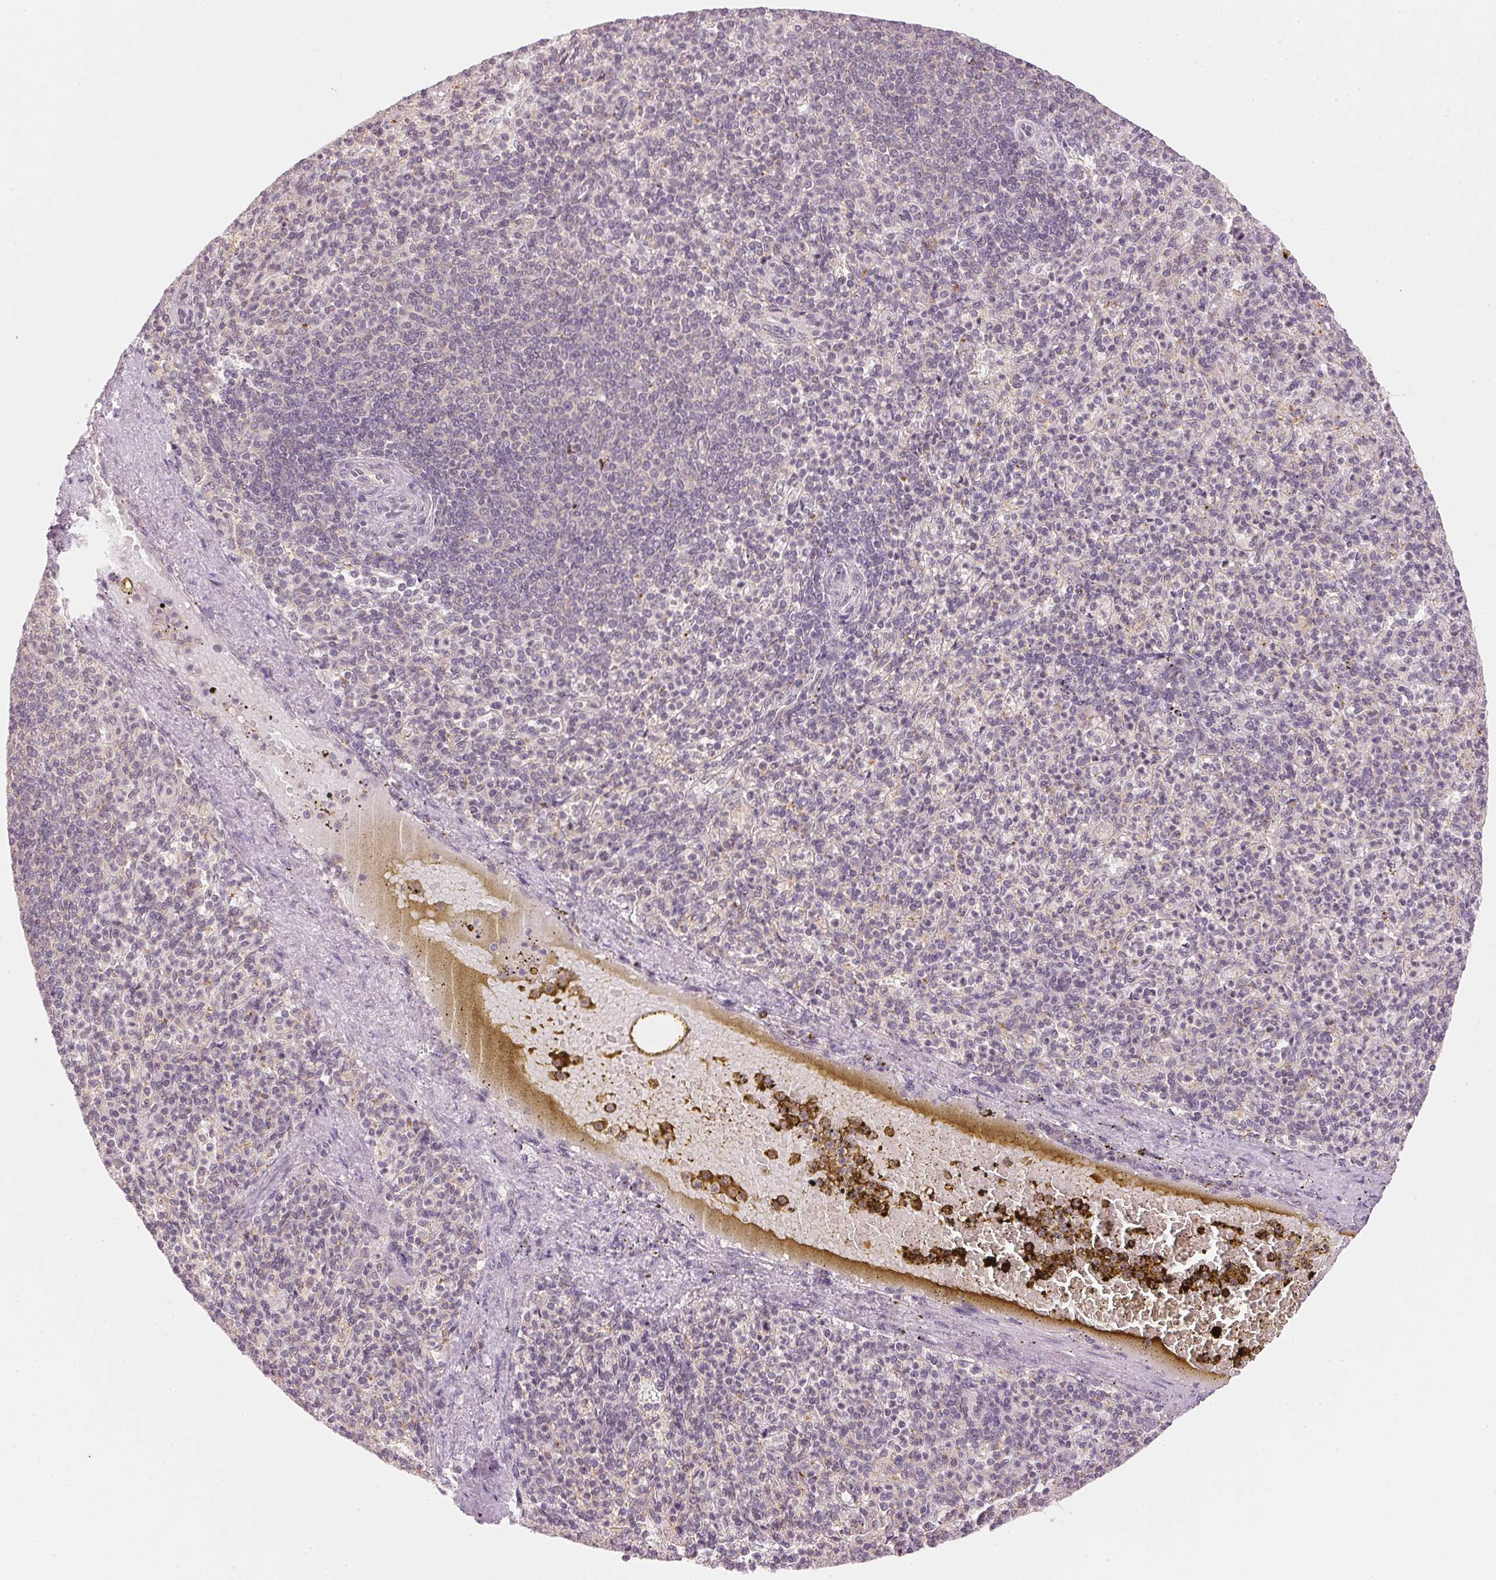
{"staining": {"intensity": "negative", "quantity": "none", "location": "none"}, "tissue": "spleen", "cell_type": "Cells in red pulp", "image_type": "normal", "snomed": [{"axis": "morphology", "description": "Normal tissue, NOS"}, {"axis": "topography", "description": "Spleen"}], "caption": "This is an immunohistochemistry image of benign human spleen. There is no staining in cells in red pulp.", "gene": "KPRP", "patient": {"sex": "female", "age": 74}}